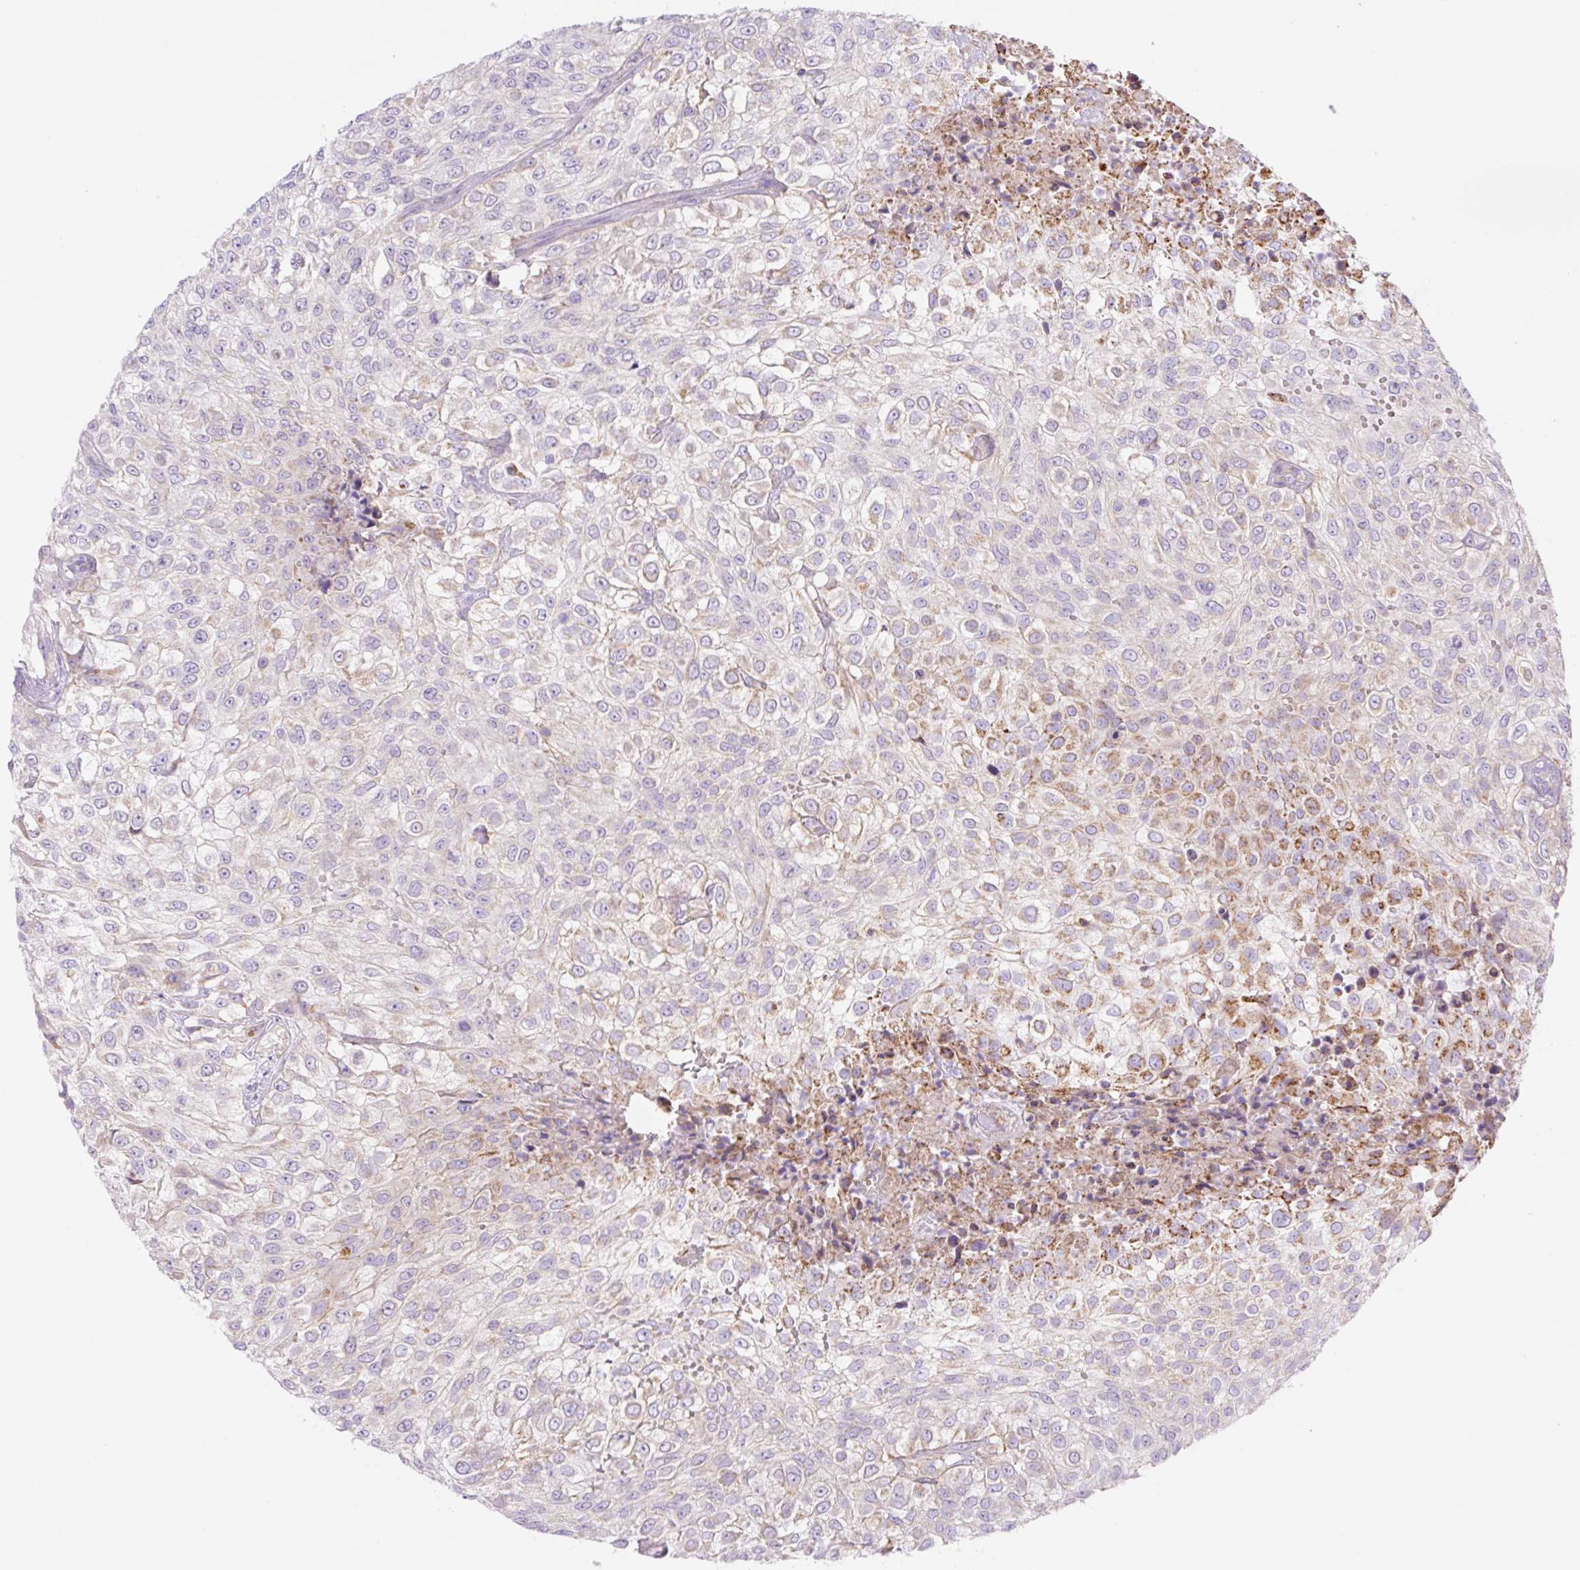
{"staining": {"intensity": "moderate", "quantity": "<25%", "location": "cytoplasmic/membranous"}, "tissue": "urothelial cancer", "cell_type": "Tumor cells", "image_type": "cancer", "snomed": [{"axis": "morphology", "description": "Urothelial carcinoma, High grade"}, {"axis": "topography", "description": "Urinary bladder"}], "caption": "Approximately <25% of tumor cells in urothelial cancer reveal moderate cytoplasmic/membranous protein positivity as visualized by brown immunohistochemical staining.", "gene": "ETNK2", "patient": {"sex": "male", "age": 56}}